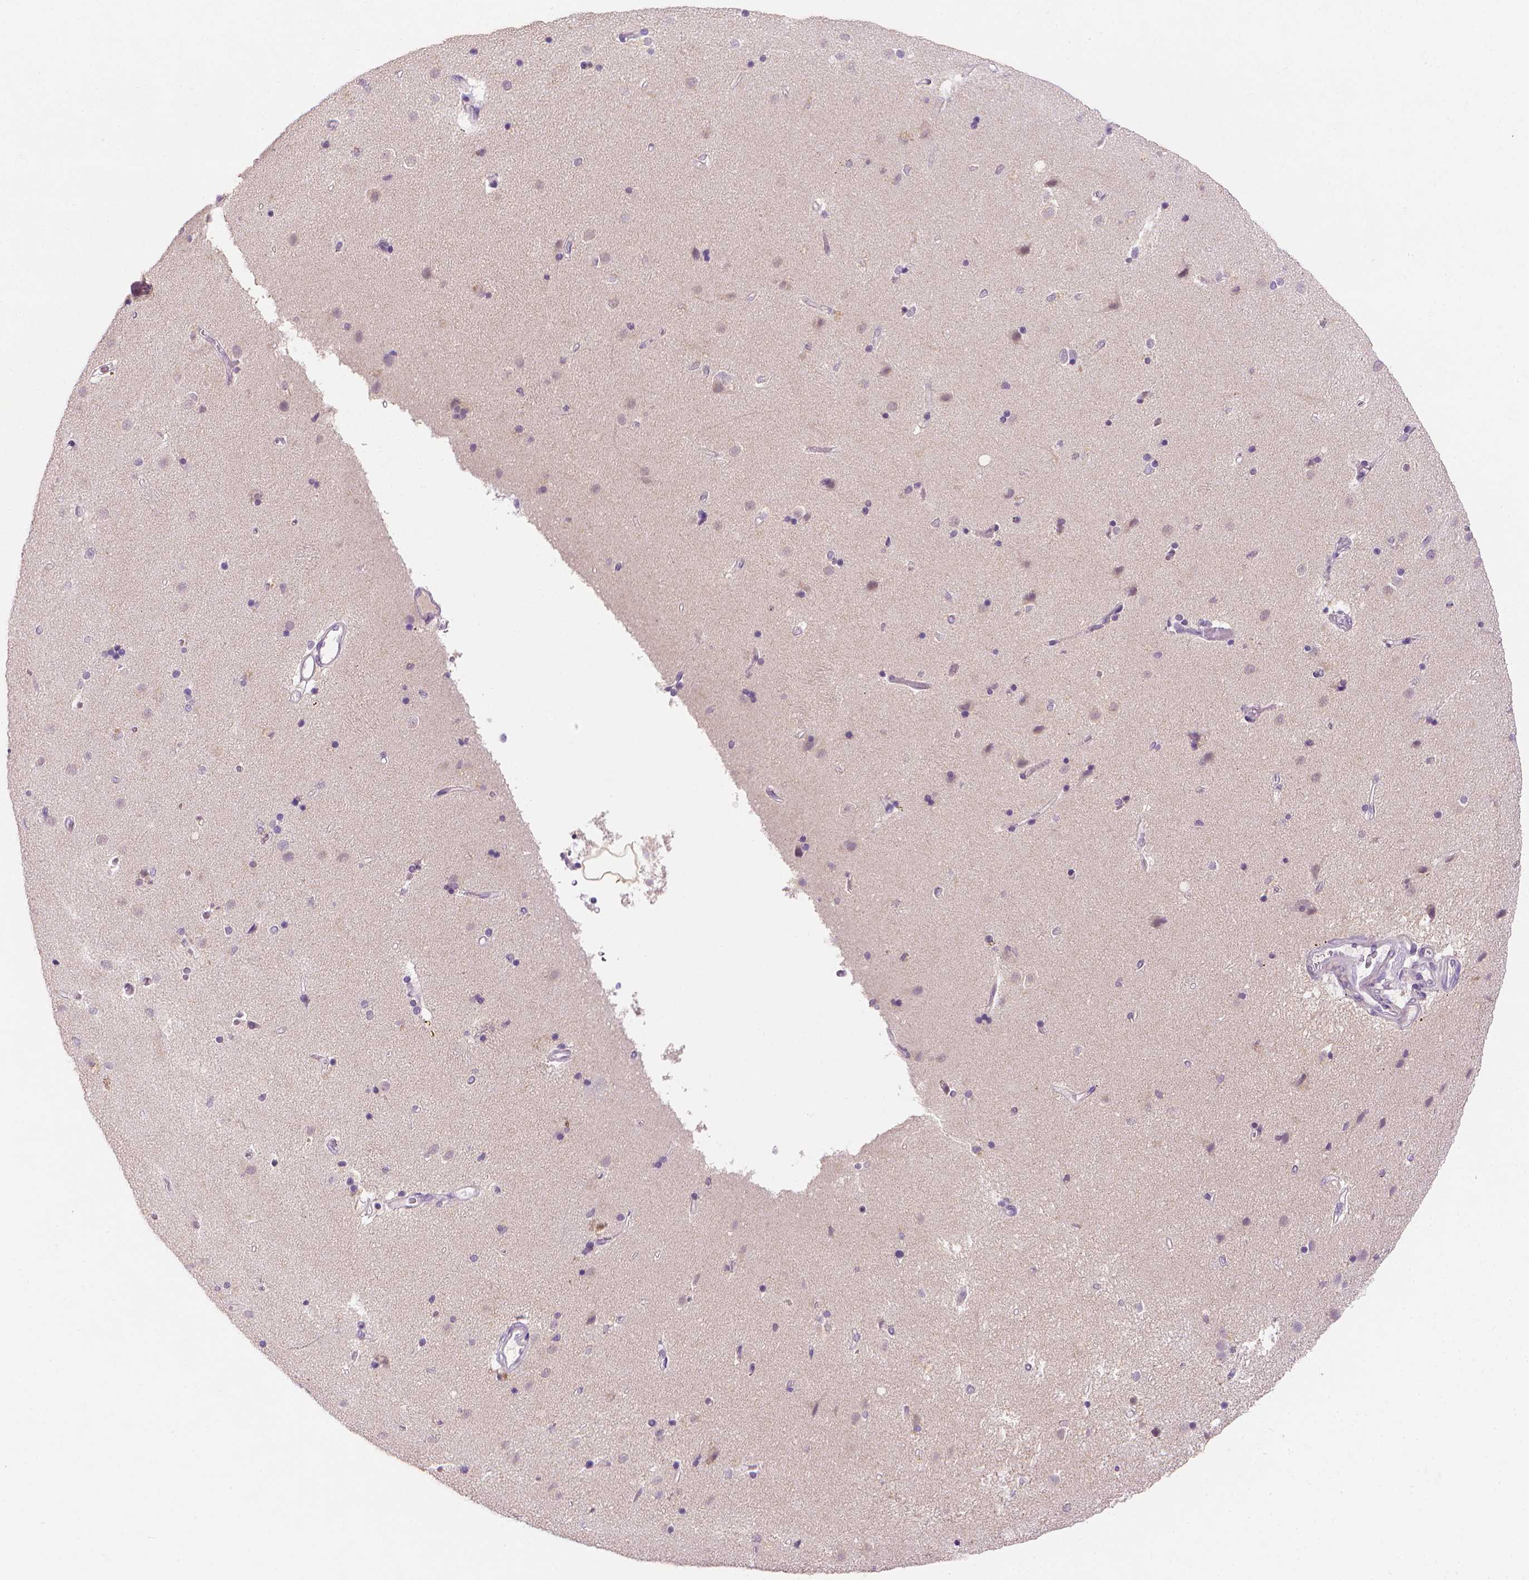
{"staining": {"intensity": "negative", "quantity": "none", "location": "none"}, "tissue": "caudate", "cell_type": "Glial cells", "image_type": "normal", "snomed": [{"axis": "morphology", "description": "Normal tissue, NOS"}, {"axis": "topography", "description": "Lateral ventricle wall"}], "caption": "High power microscopy image of an immunohistochemistry photomicrograph of benign caudate, revealing no significant expression in glial cells.", "gene": "FASN", "patient": {"sex": "female", "age": 71}}